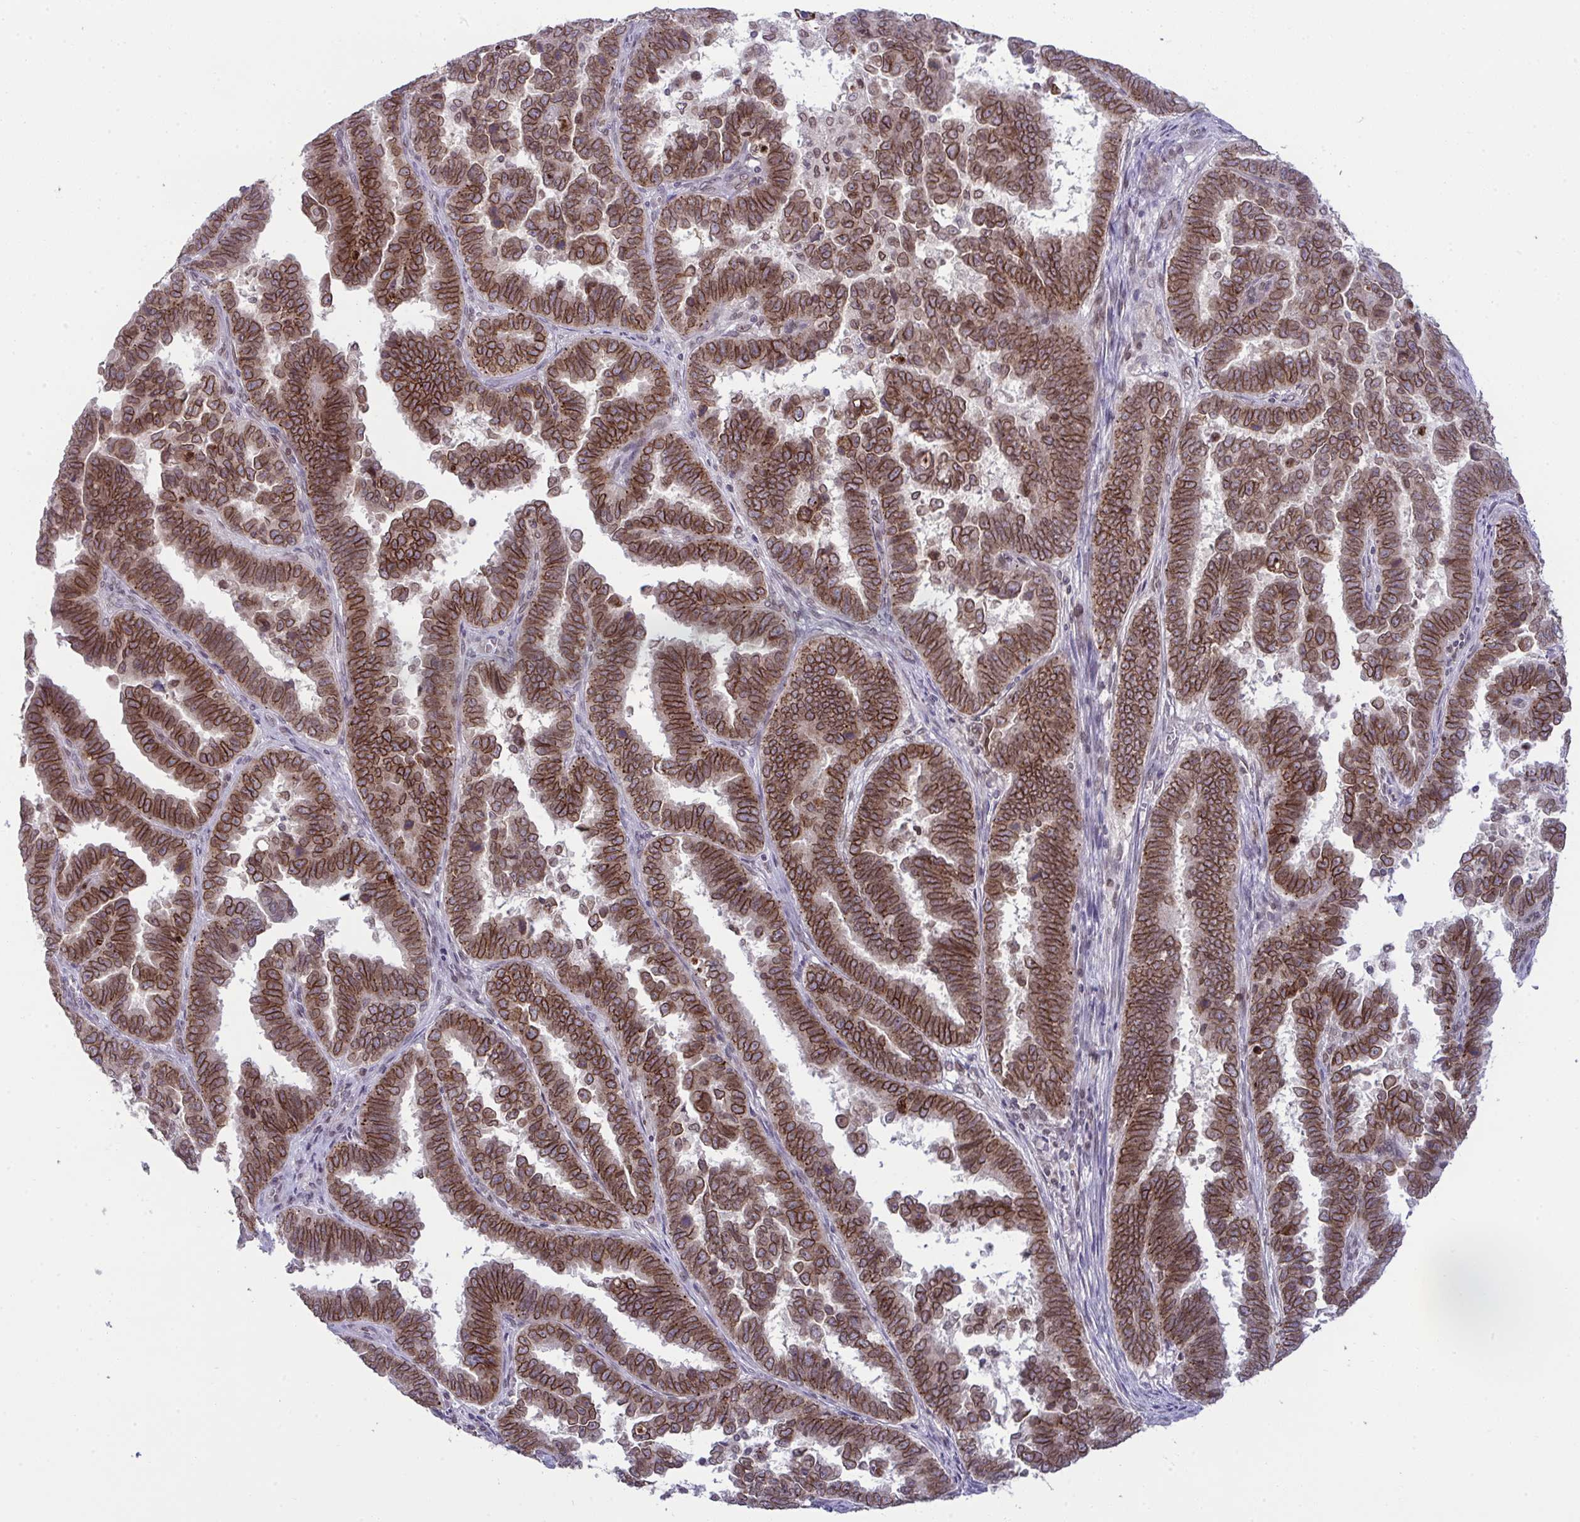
{"staining": {"intensity": "moderate", "quantity": ">75%", "location": "cytoplasmic/membranous,nuclear"}, "tissue": "endometrial cancer", "cell_type": "Tumor cells", "image_type": "cancer", "snomed": [{"axis": "morphology", "description": "Adenocarcinoma, NOS"}, {"axis": "topography", "description": "Endometrium"}], "caption": "Immunohistochemistry micrograph of endometrial adenocarcinoma stained for a protein (brown), which demonstrates medium levels of moderate cytoplasmic/membranous and nuclear staining in approximately >75% of tumor cells.", "gene": "RANBP2", "patient": {"sex": "female", "age": 75}}